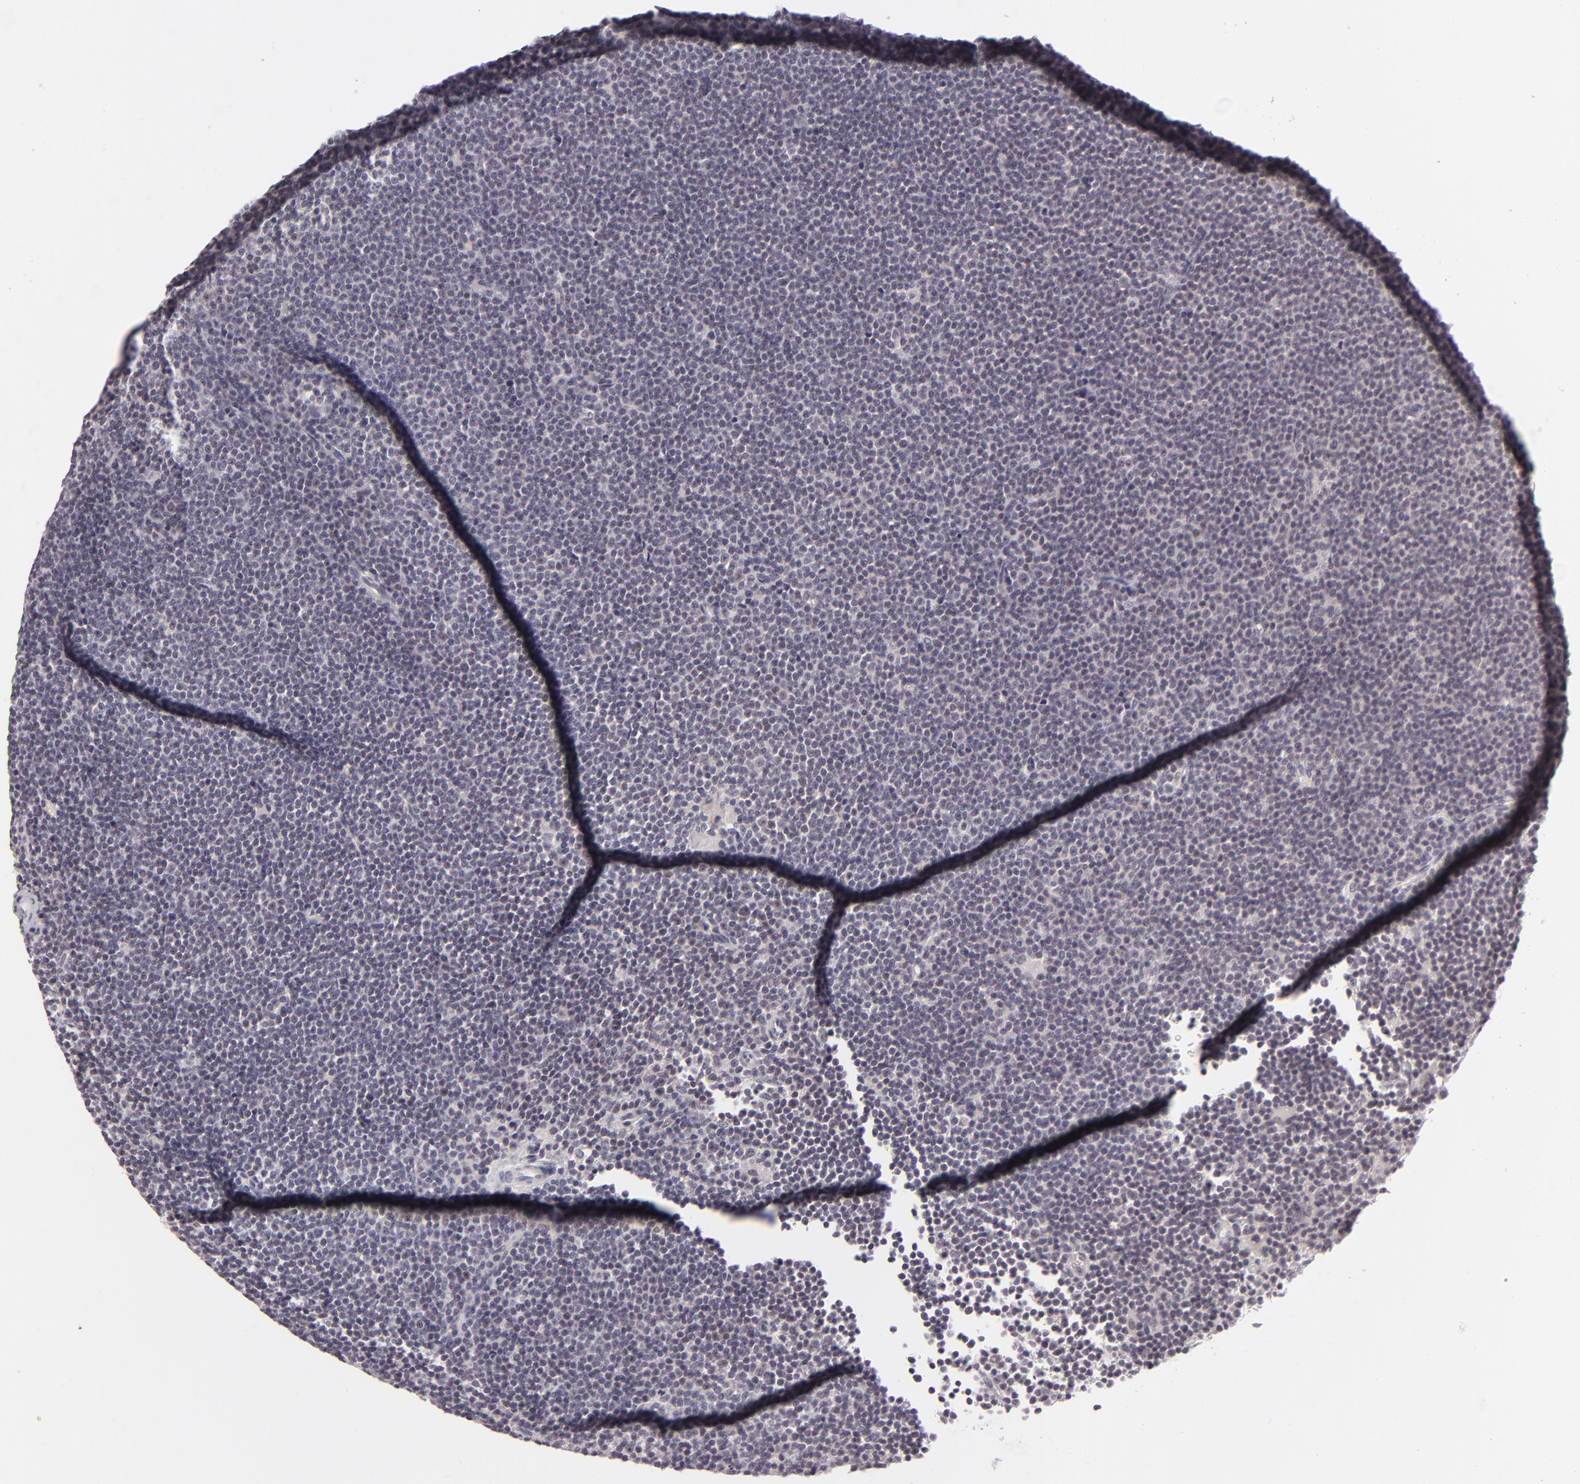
{"staining": {"intensity": "negative", "quantity": "none", "location": "none"}, "tissue": "lymphoma", "cell_type": "Tumor cells", "image_type": "cancer", "snomed": [{"axis": "morphology", "description": "Malignant lymphoma, non-Hodgkin's type, Low grade"}, {"axis": "topography", "description": "Lymph node"}], "caption": "Immunohistochemistry photomicrograph of neoplastic tissue: lymphoma stained with DAB shows no significant protein expression in tumor cells. Nuclei are stained in blue.", "gene": "DLG3", "patient": {"sex": "female", "age": 69}}